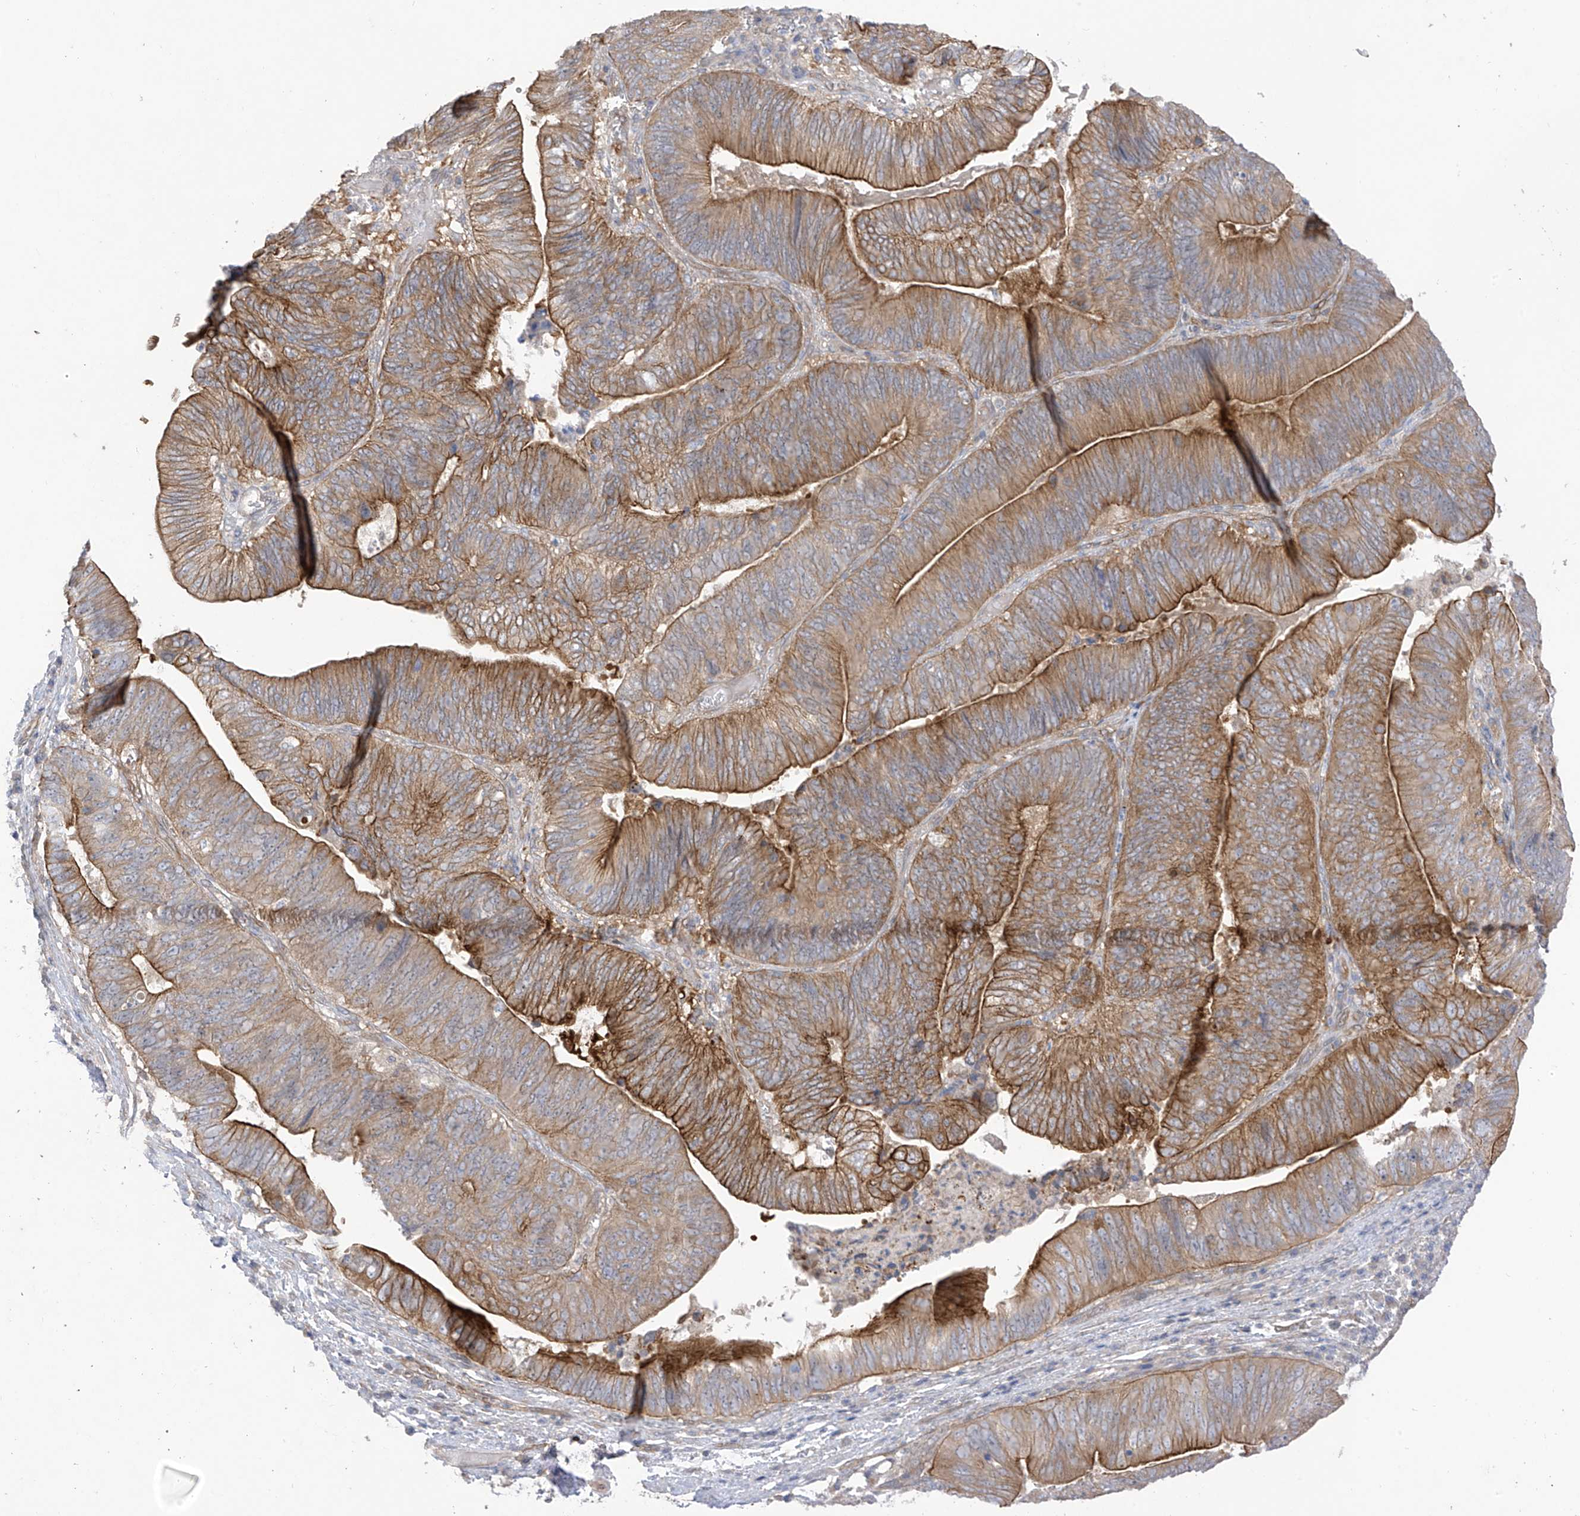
{"staining": {"intensity": "moderate", "quantity": ">75%", "location": "cytoplasmic/membranous"}, "tissue": "pancreatic cancer", "cell_type": "Tumor cells", "image_type": "cancer", "snomed": [{"axis": "morphology", "description": "Adenocarcinoma, NOS"}, {"axis": "topography", "description": "Pancreas"}], "caption": "A medium amount of moderate cytoplasmic/membranous positivity is identified in about >75% of tumor cells in pancreatic adenocarcinoma tissue.", "gene": "EIPR1", "patient": {"sex": "male", "age": 63}}